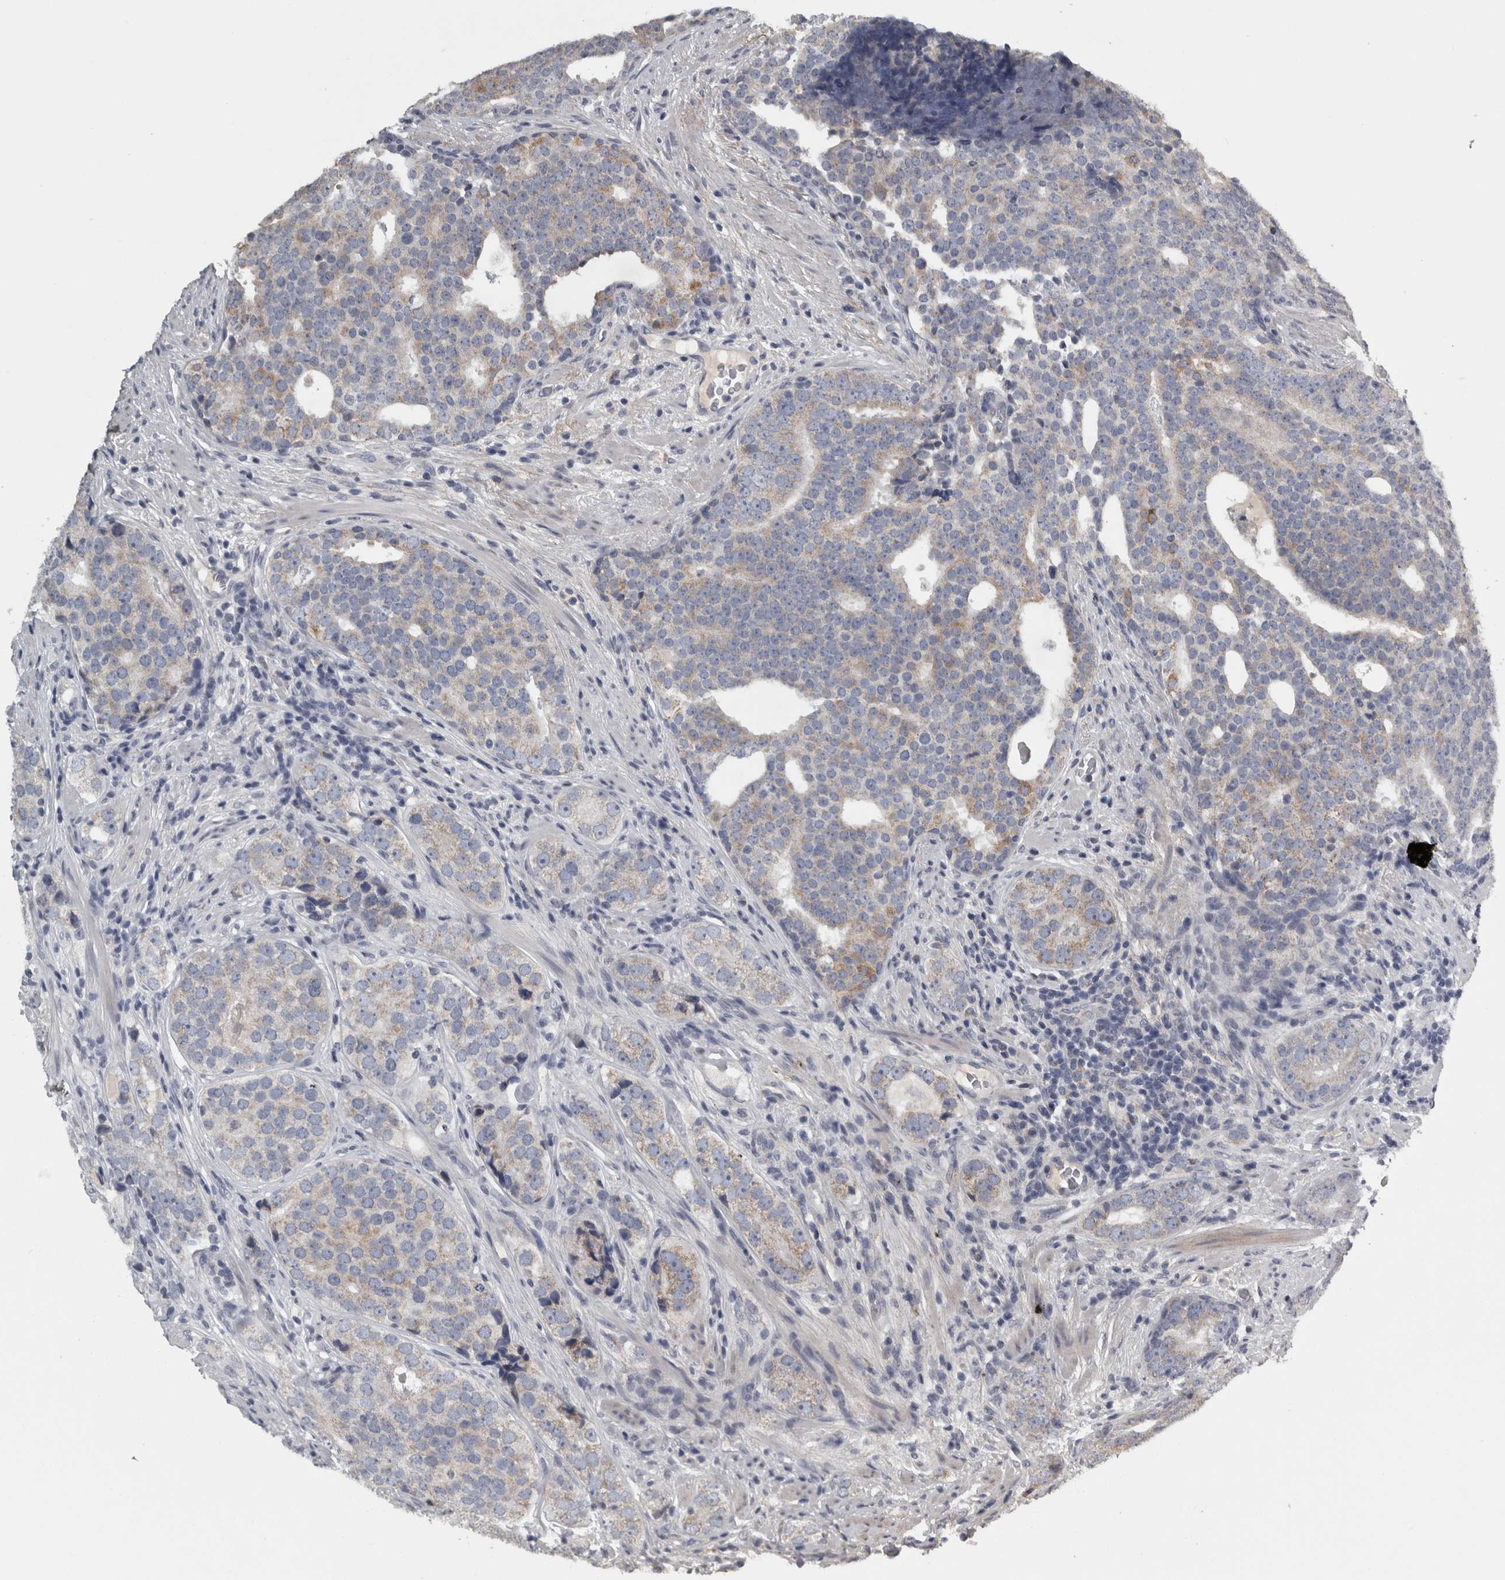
{"staining": {"intensity": "weak", "quantity": "25%-75%", "location": "cytoplasmic/membranous"}, "tissue": "prostate cancer", "cell_type": "Tumor cells", "image_type": "cancer", "snomed": [{"axis": "morphology", "description": "Adenocarcinoma, High grade"}, {"axis": "topography", "description": "Prostate"}], "caption": "IHC photomicrograph of neoplastic tissue: human adenocarcinoma (high-grade) (prostate) stained using immunohistochemistry (IHC) reveals low levels of weak protein expression localized specifically in the cytoplasmic/membranous of tumor cells, appearing as a cytoplasmic/membranous brown color.", "gene": "FRK", "patient": {"sex": "male", "age": 56}}